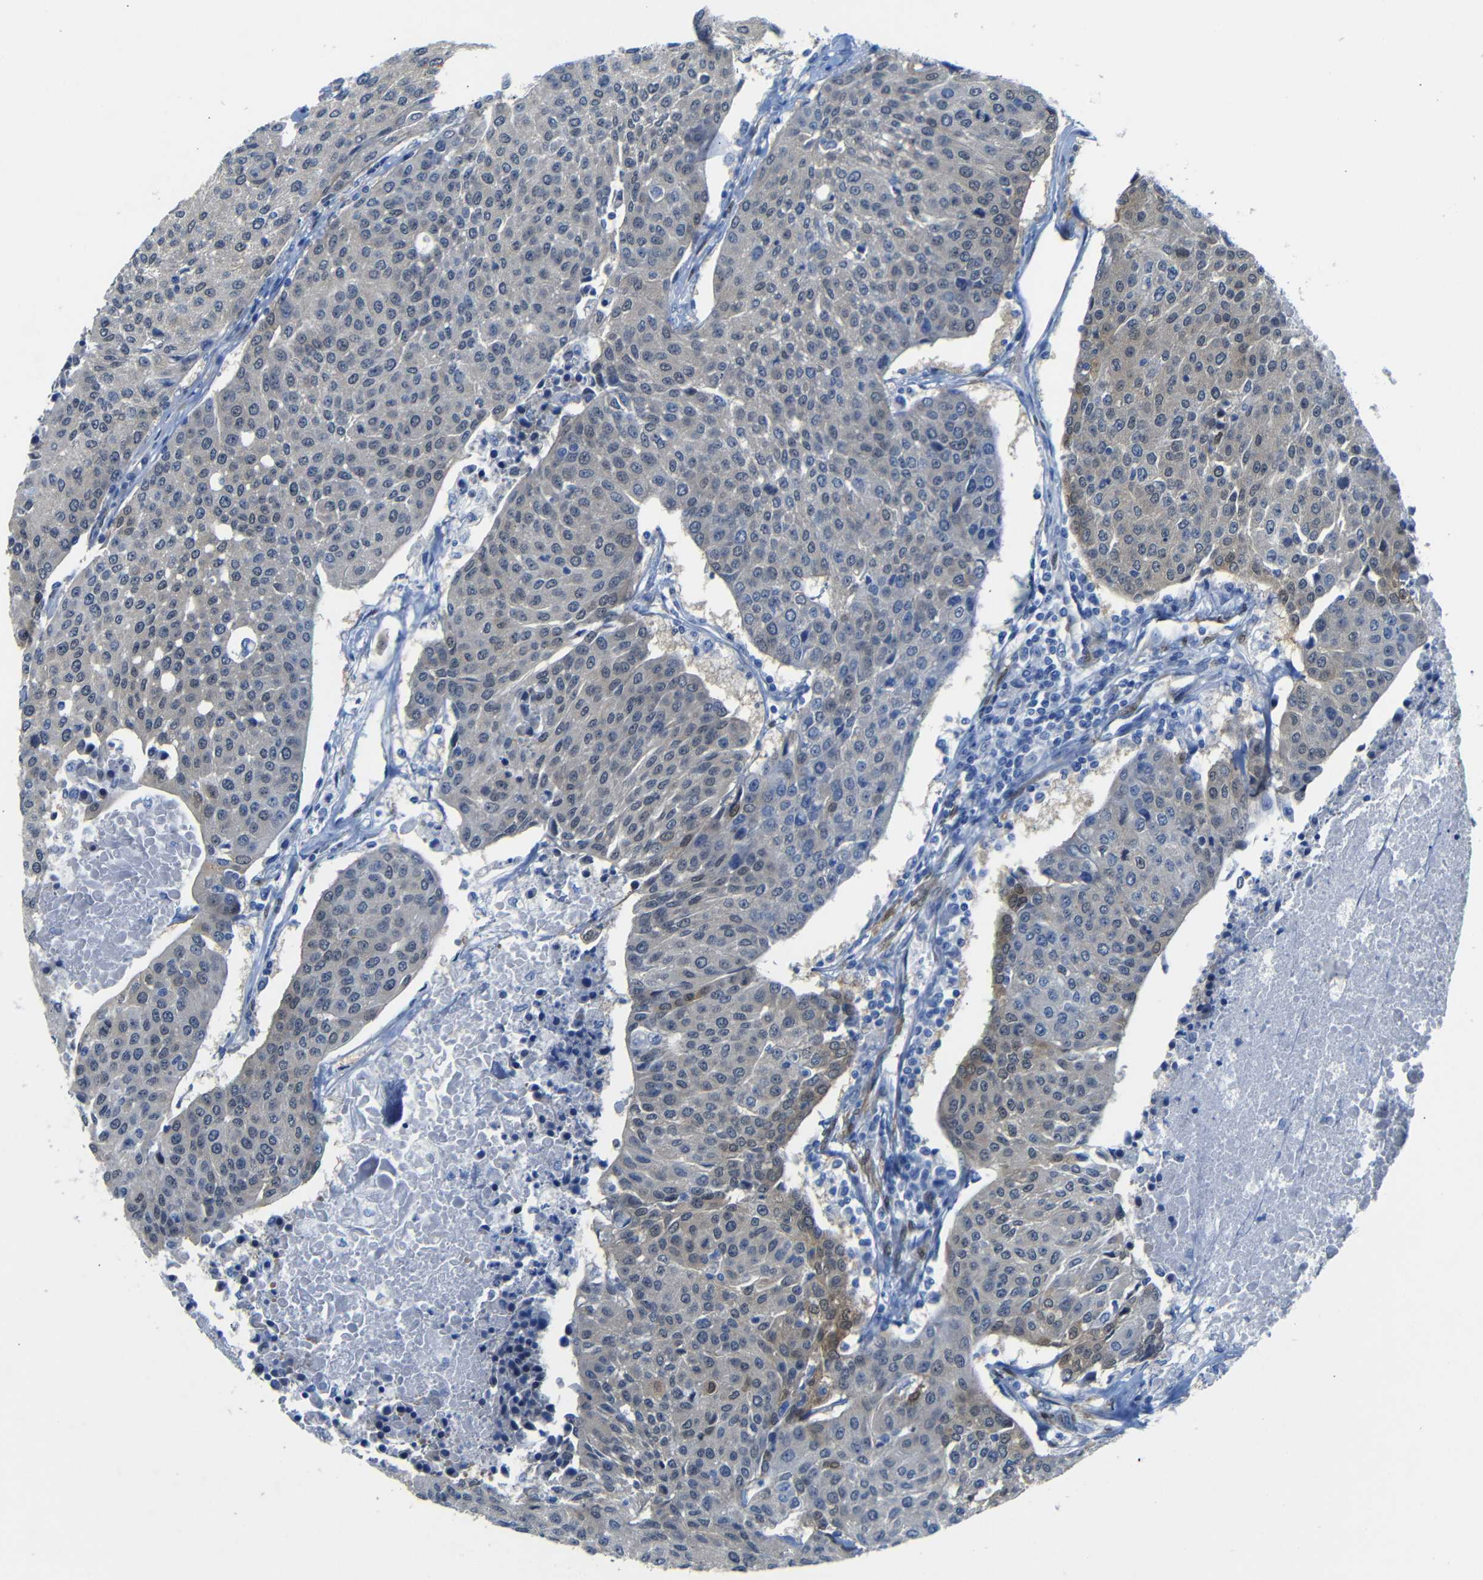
{"staining": {"intensity": "weak", "quantity": "<25%", "location": "cytoplasmic/membranous"}, "tissue": "urothelial cancer", "cell_type": "Tumor cells", "image_type": "cancer", "snomed": [{"axis": "morphology", "description": "Urothelial carcinoma, High grade"}, {"axis": "topography", "description": "Urinary bladder"}], "caption": "DAB (3,3'-diaminobenzidine) immunohistochemical staining of high-grade urothelial carcinoma displays no significant expression in tumor cells. (DAB immunohistochemistry, high magnification).", "gene": "YAP1", "patient": {"sex": "female", "age": 85}}